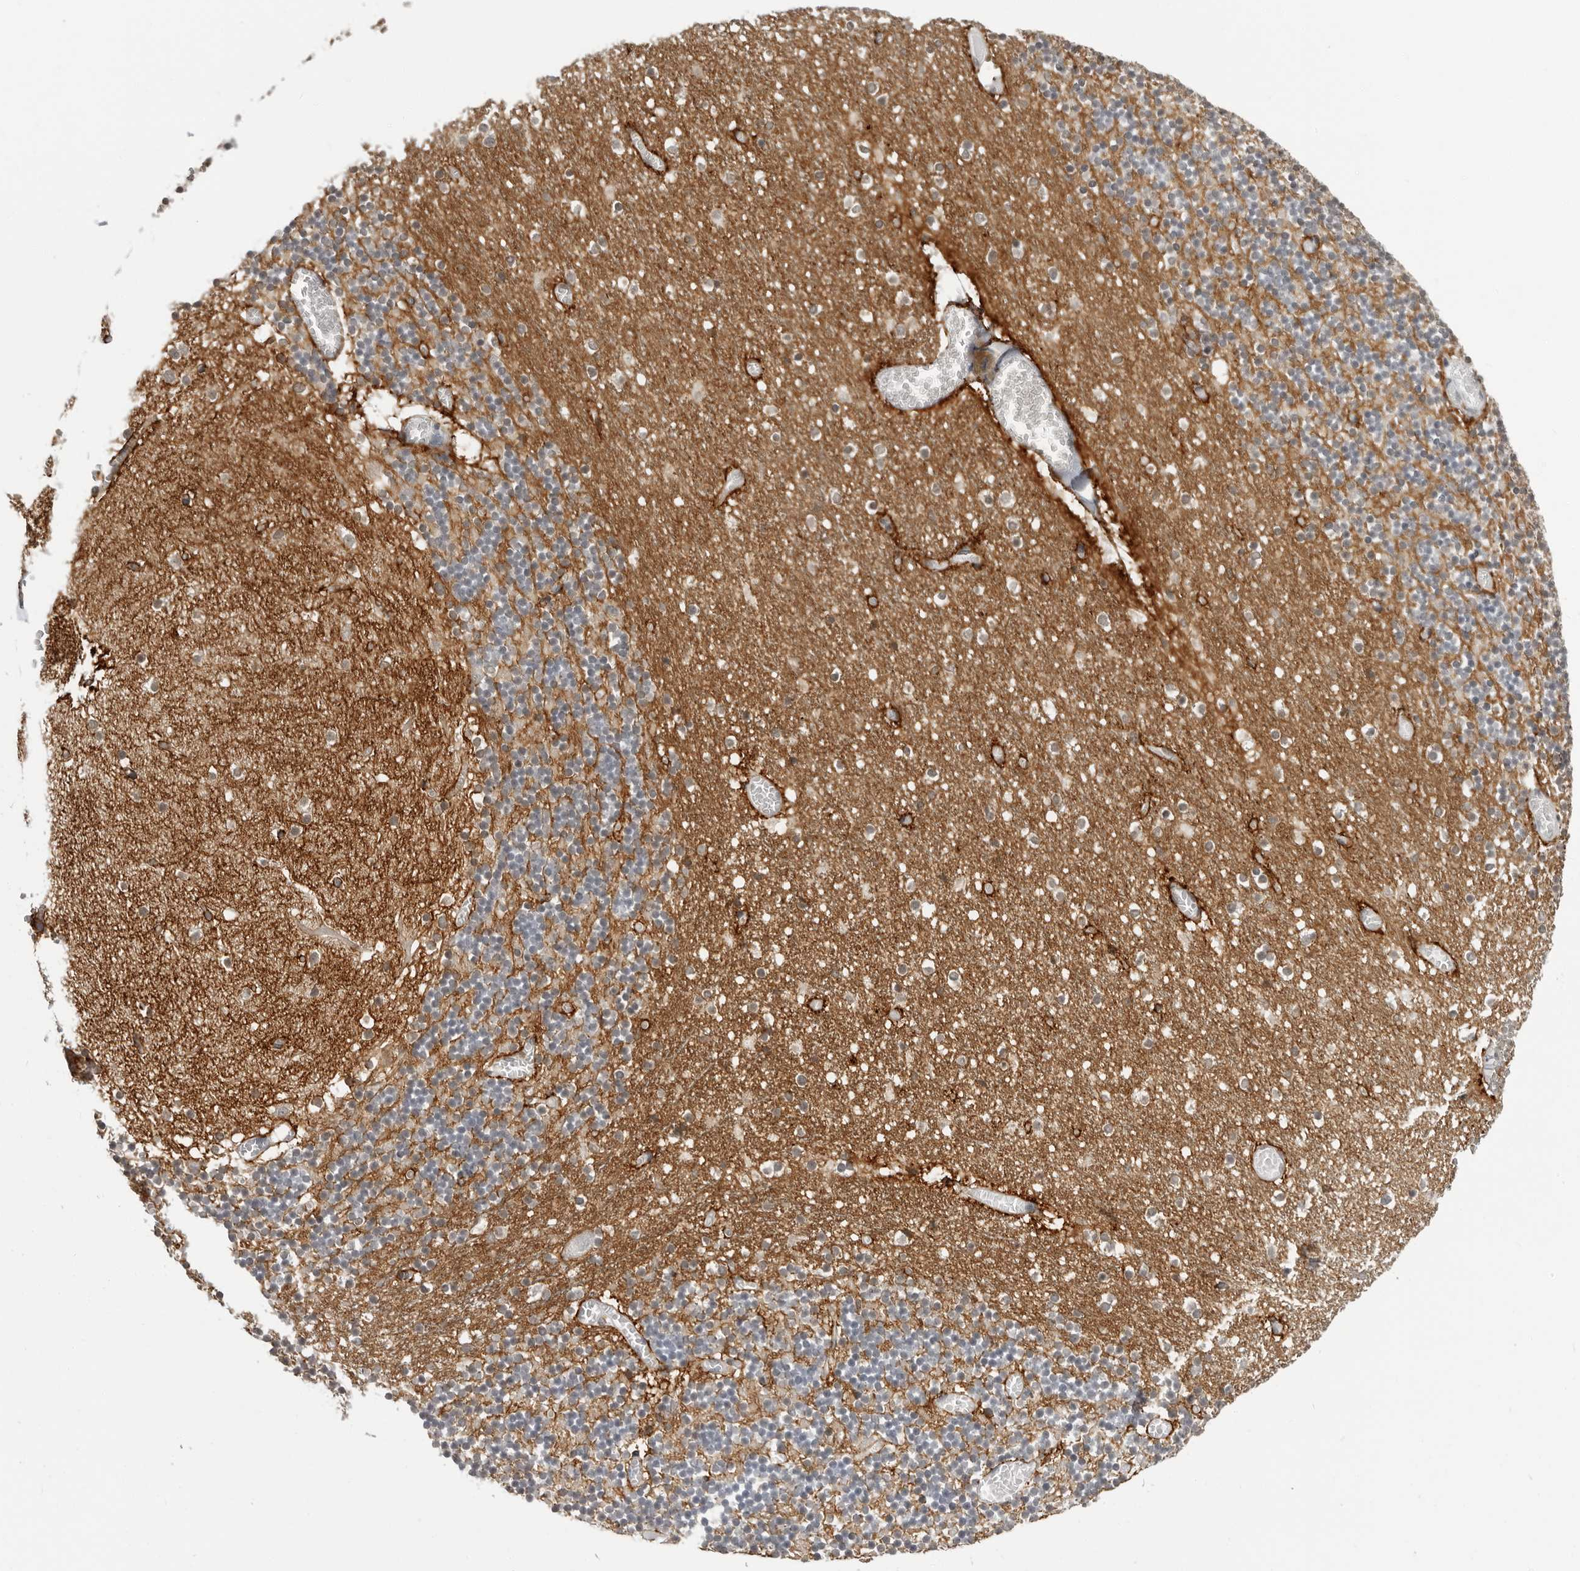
{"staining": {"intensity": "moderate", "quantity": "<25%", "location": "cytoplasmic/membranous"}, "tissue": "cerebellum", "cell_type": "Cells in granular layer", "image_type": "normal", "snomed": [{"axis": "morphology", "description": "Normal tissue, NOS"}, {"axis": "topography", "description": "Cerebellum"}], "caption": "Immunohistochemistry (IHC) of unremarkable human cerebellum exhibits low levels of moderate cytoplasmic/membranous expression in about <25% of cells in granular layer.", "gene": "HEPACAM", "patient": {"sex": "female", "age": 28}}